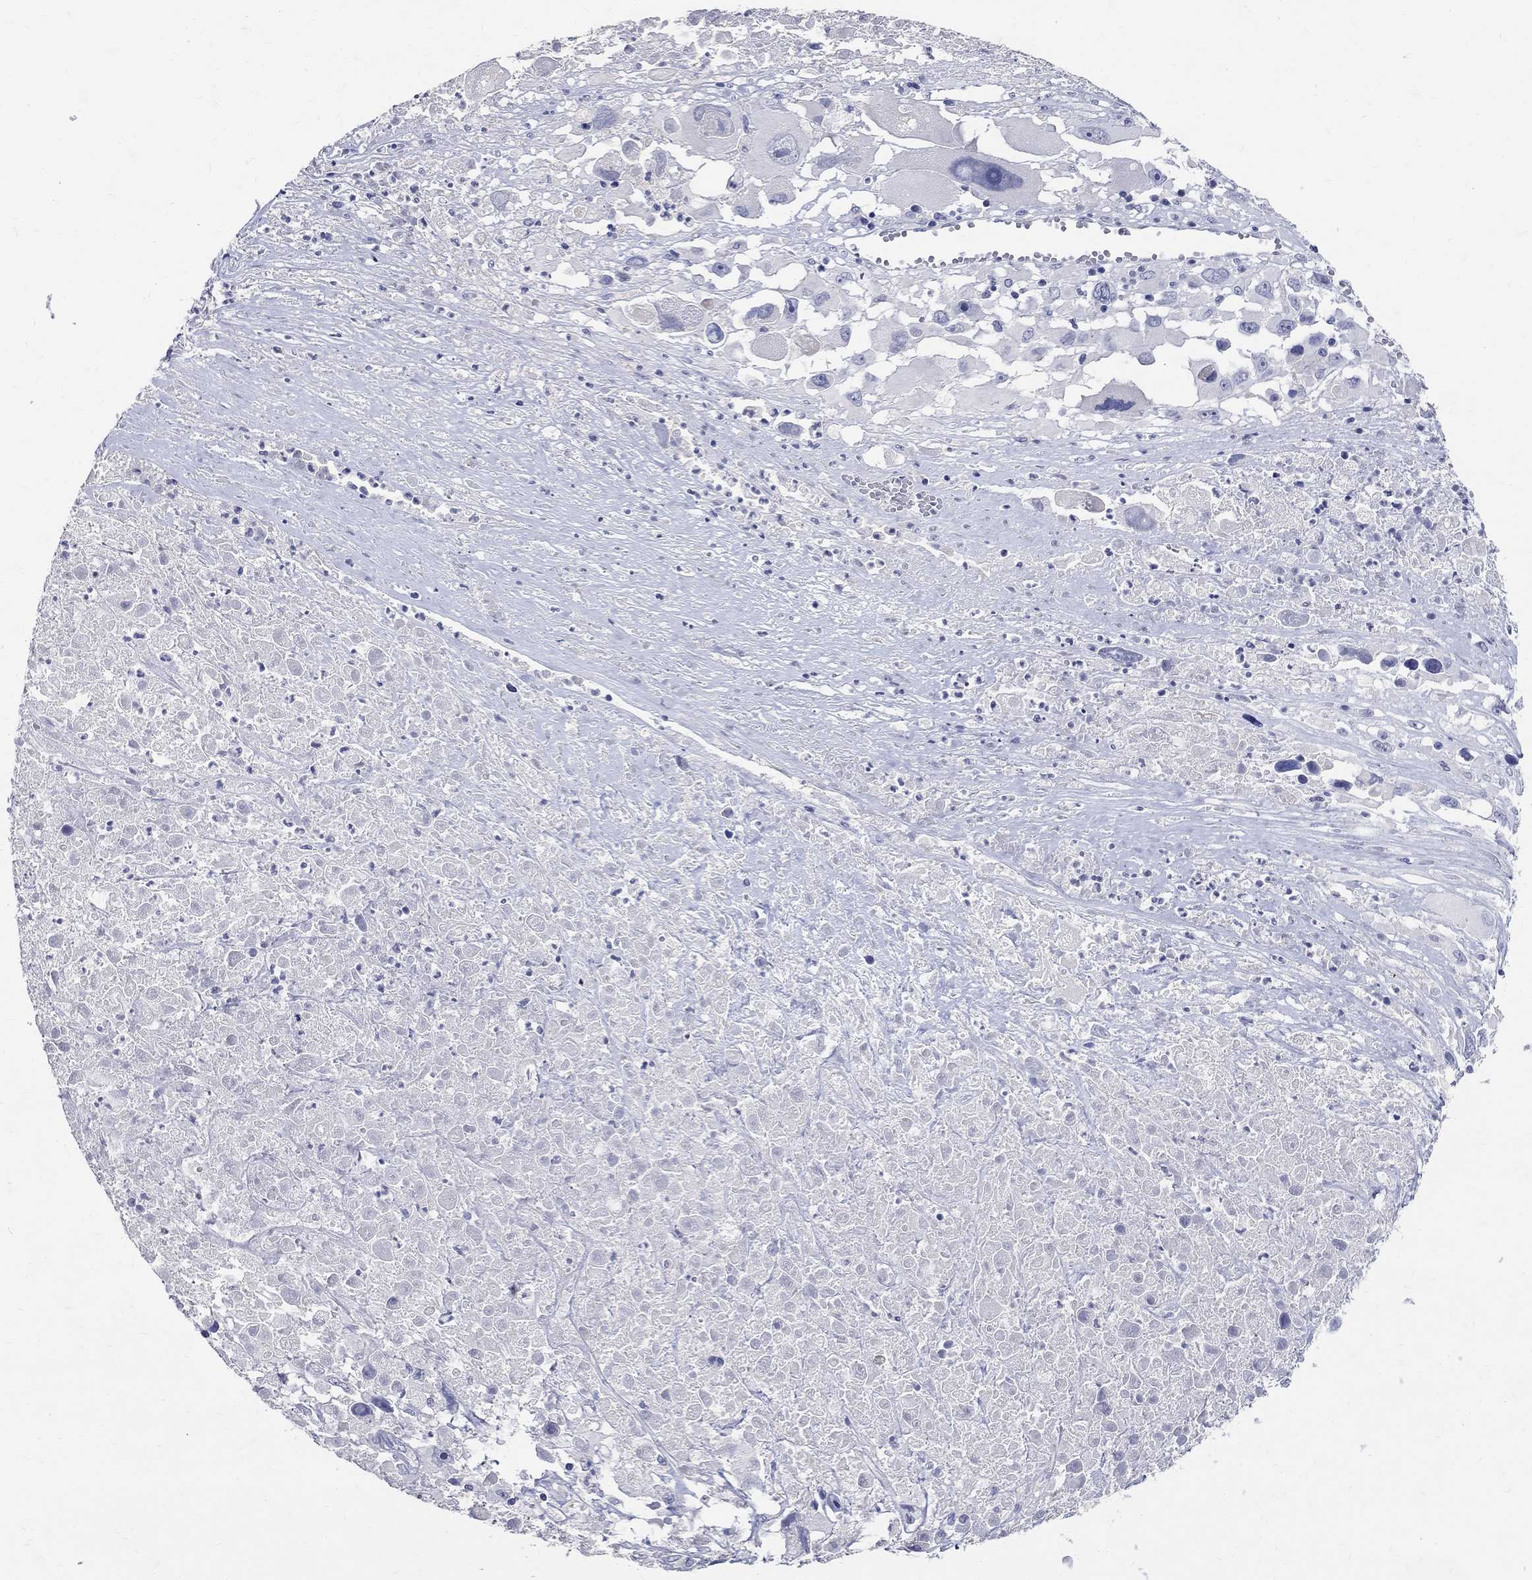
{"staining": {"intensity": "negative", "quantity": "none", "location": "none"}, "tissue": "melanoma", "cell_type": "Tumor cells", "image_type": "cancer", "snomed": [{"axis": "morphology", "description": "Malignant melanoma, Metastatic site"}, {"axis": "topography", "description": "Lymph node"}], "caption": "Micrograph shows no protein positivity in tumor cells of melanoma tissue.", "gene": "SOX2", "patient": {"sex": "male", "age": 50}}